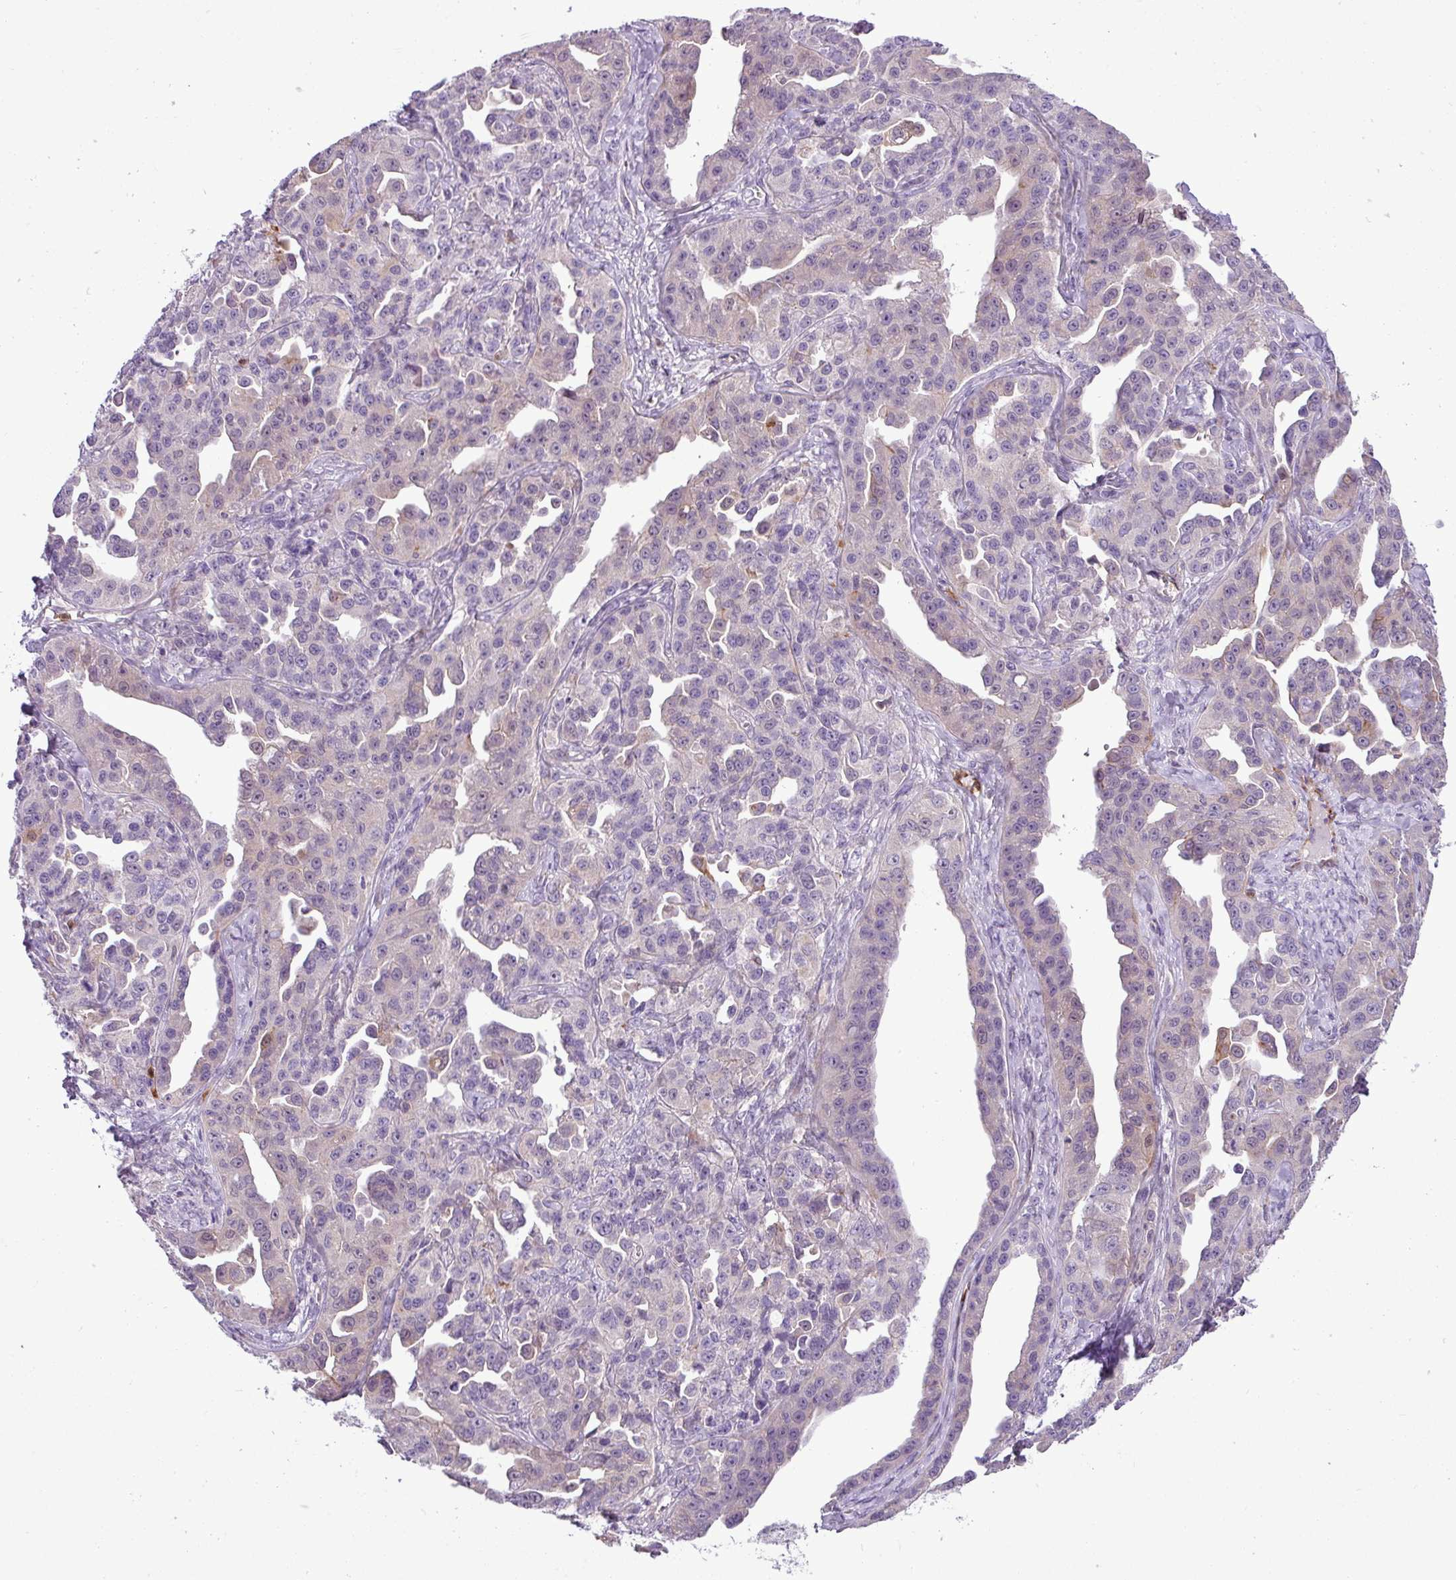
{"staining": {"intensity": "negative", "quantity": "none", "location": "none"}, "tissue": "ovarian cancer", "cell_type": "Tumor cells", "image_type": "cancer", "snomed": [{"axis": "morphology", "description": "Cystadenocarcinoma, serous, NOS"}, {"axis": "topography", "description": "Ovary"}], "caption": "This is a photomicrograph of immunohistochemistry (IHC) staining of ovarian serous cystadenocarcinoma, which shows no staining in tumor cells.", "gene": "NBEAL2", "patient": {"sex": "female", "age": 75}}